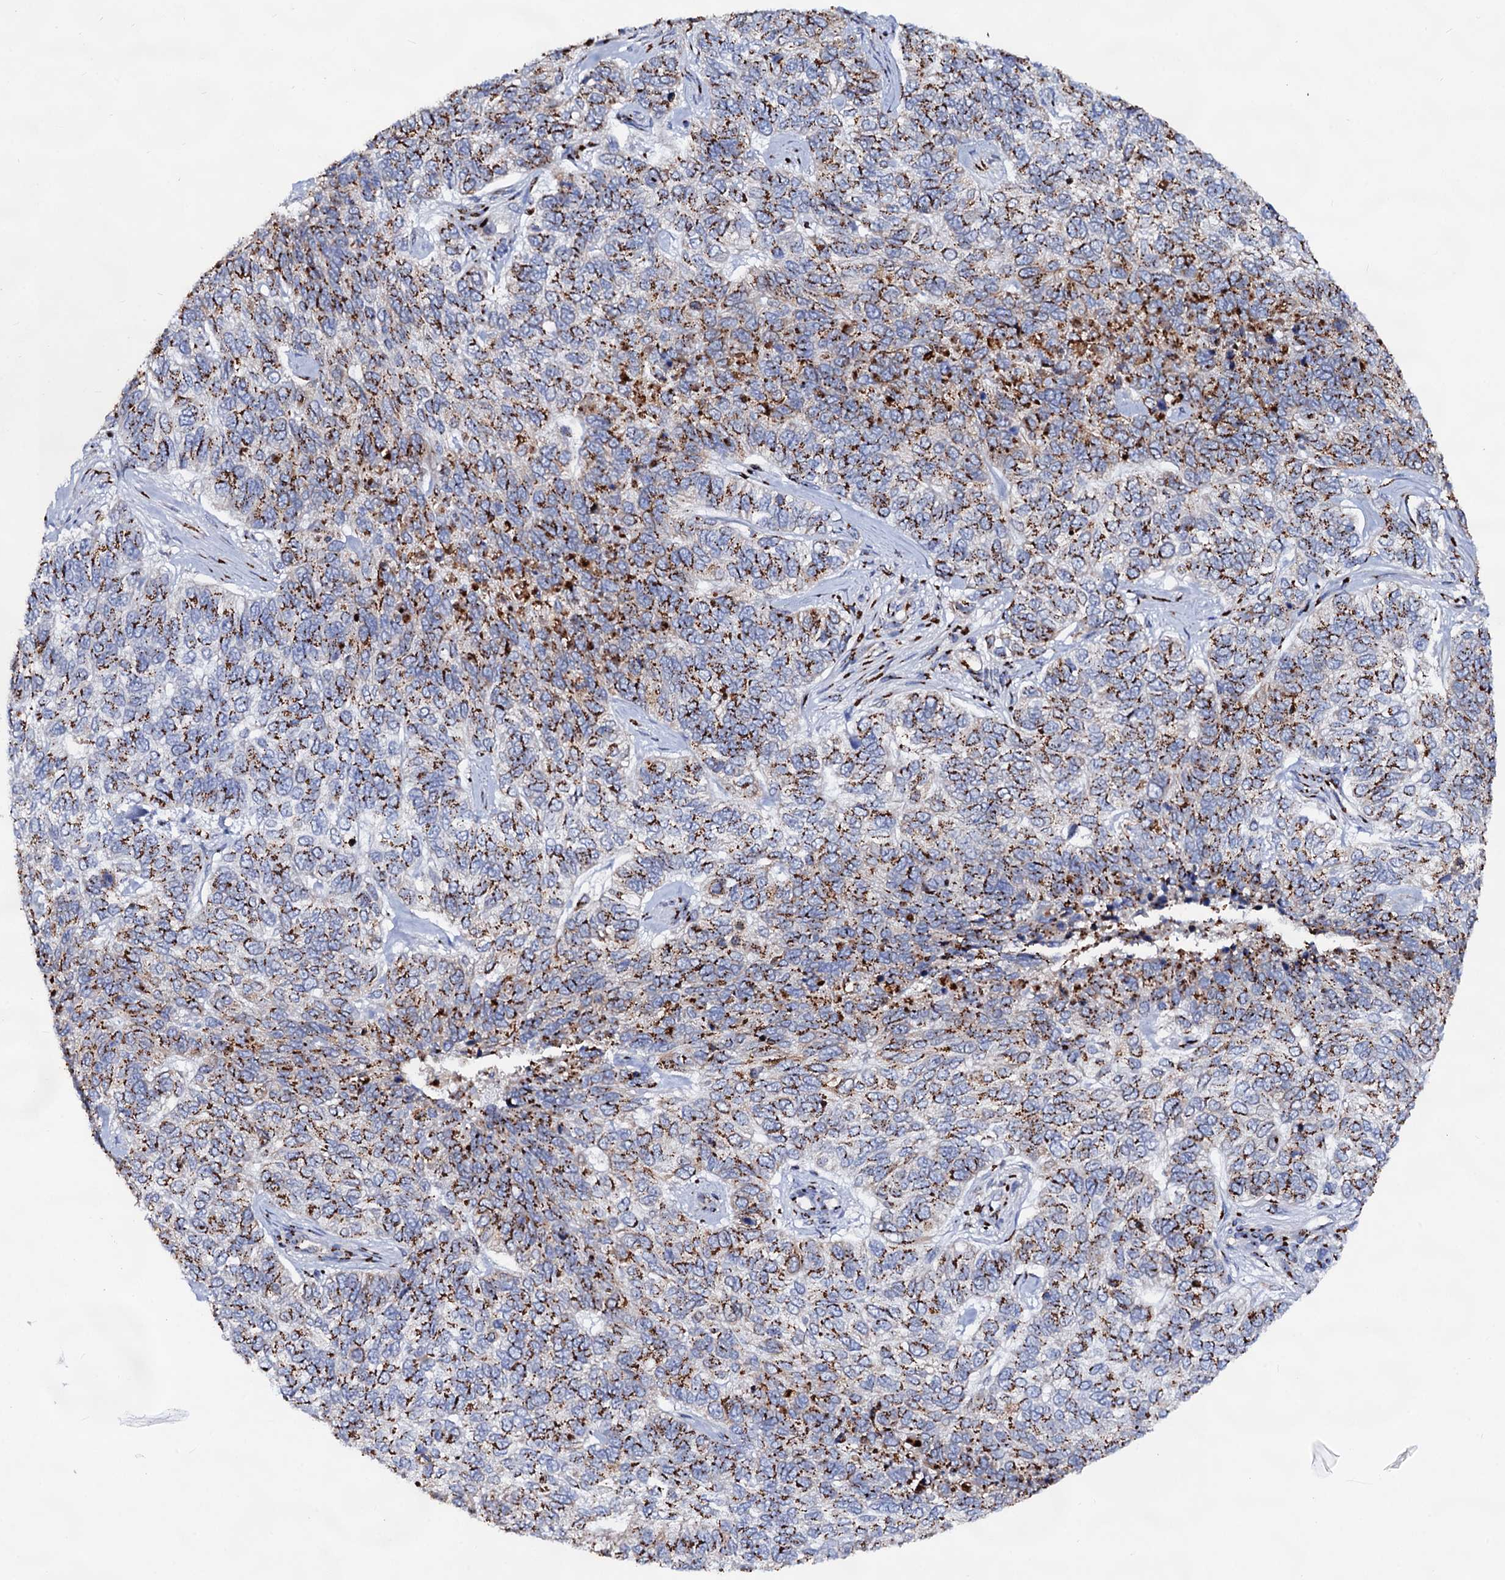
{"staining": {"intensity": "strong", "quantity": ">75%", "location": "cytoplasmic/membranous"}, "tissue": "skin cancer", "cell_type": "Tumor cells", "image_type": "cancer", "snomed": [{"axis": "morphology", "description": "Basal cell carcinoma"}, {"axis": "topography", "description": "Skin"}], "caption": "Protein expression analysis of human skin cancer reveals strong cytoplasmic/membranous staining in about >75% of tumor cells.", "gene": "TM9SF3", "patient": {"sex": "female", "age": 65}}